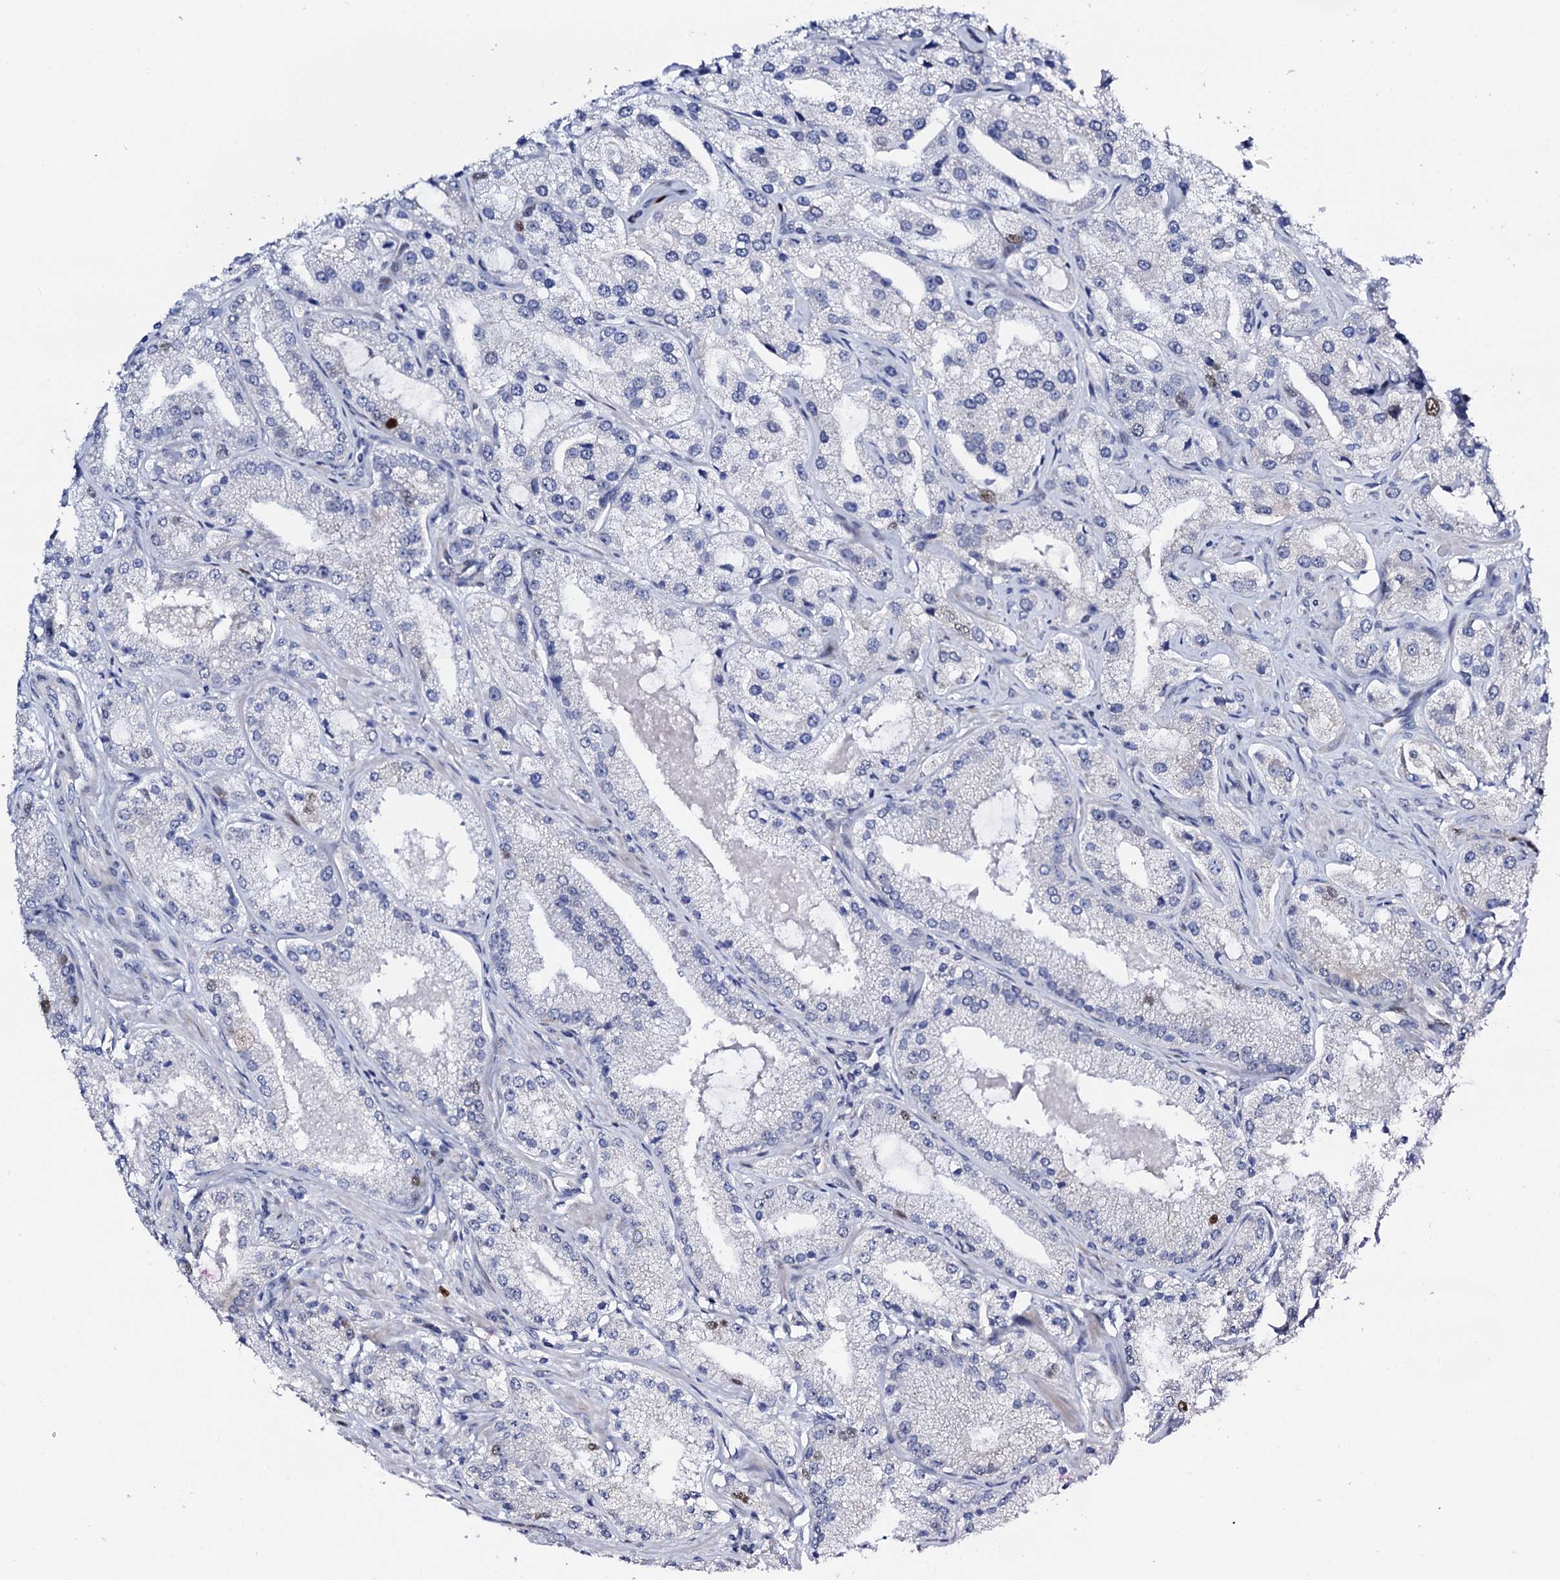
{"staining": {"intensity": "negative", "quantity": "none", "location": "none"}, "tissue": "prostate cancer", "cell_type": "Tumor cells", "image_type": "cancer", "snomed": [{"axis": "morphology", "description": "Adenocarcinoma, Low grade"}, {"axis": "topography", "description": "Prostate"}], "caption": "Human prostate low-grade adenocarcinoma stained for a protein using immunohistochemistry (IHC) shows no positivity in tumor cells.", "gene": "NUDT13", "patient": {"sex": "male", "age": 69}}